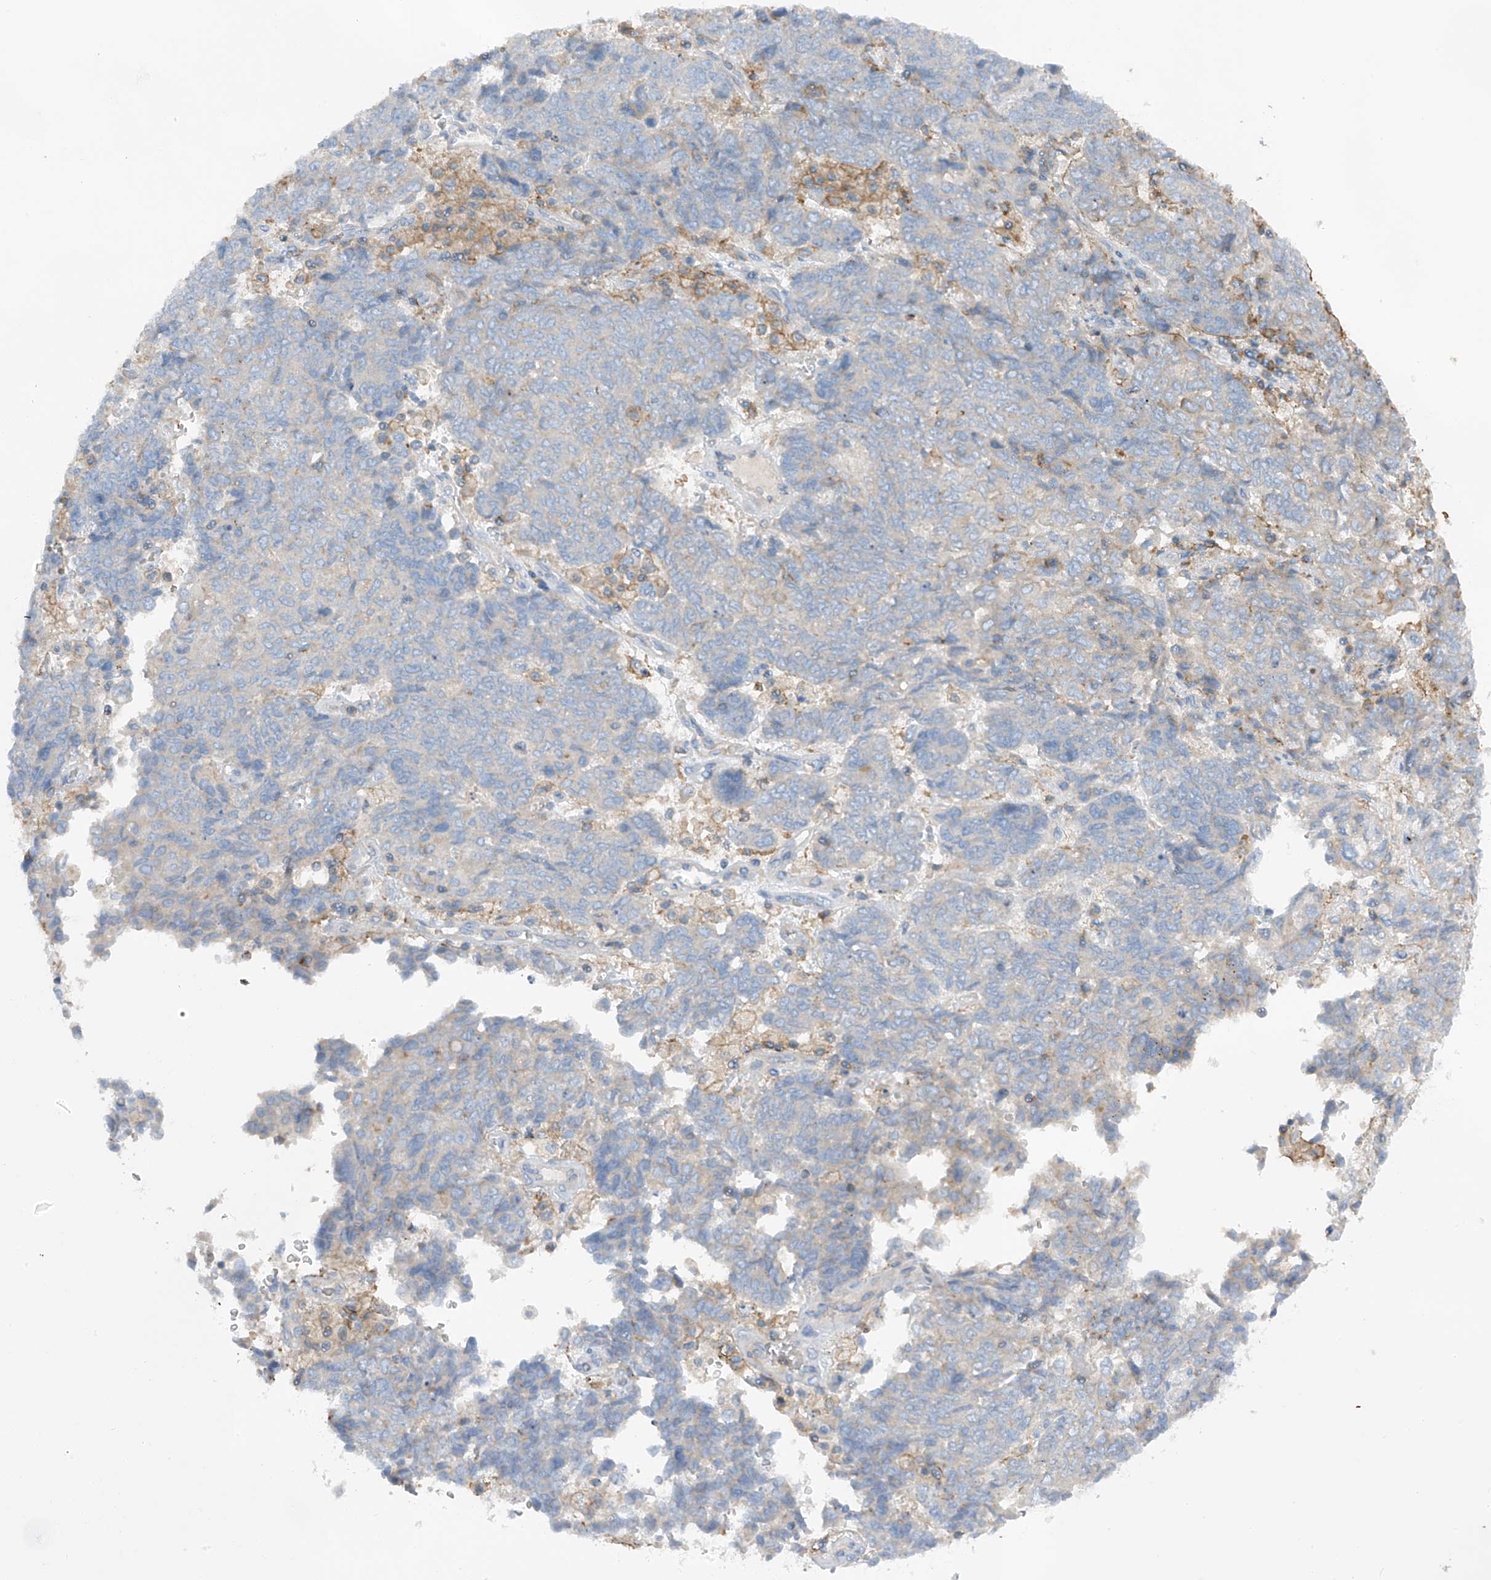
{"staining": {"intensity": "negative", "quantity": "none", "location": "none"}, "tissue": "endometrial cancer", "cell_type": "Tumor cells", "image_type": "cancer", "snomed": [{"axis": "morphology", "description": "Adenocarcinoma, NOS"}, {"axis": "topography", "description": "Endometrium"}], "caption": "IHC photomicrograph of human endometrial cancer (adenocarcinoma) stained for a protein (brown), which exhibits no positivity in tumor cells.", "gene": "NALCN", "patient": {"sex": "female", "age": 80}}